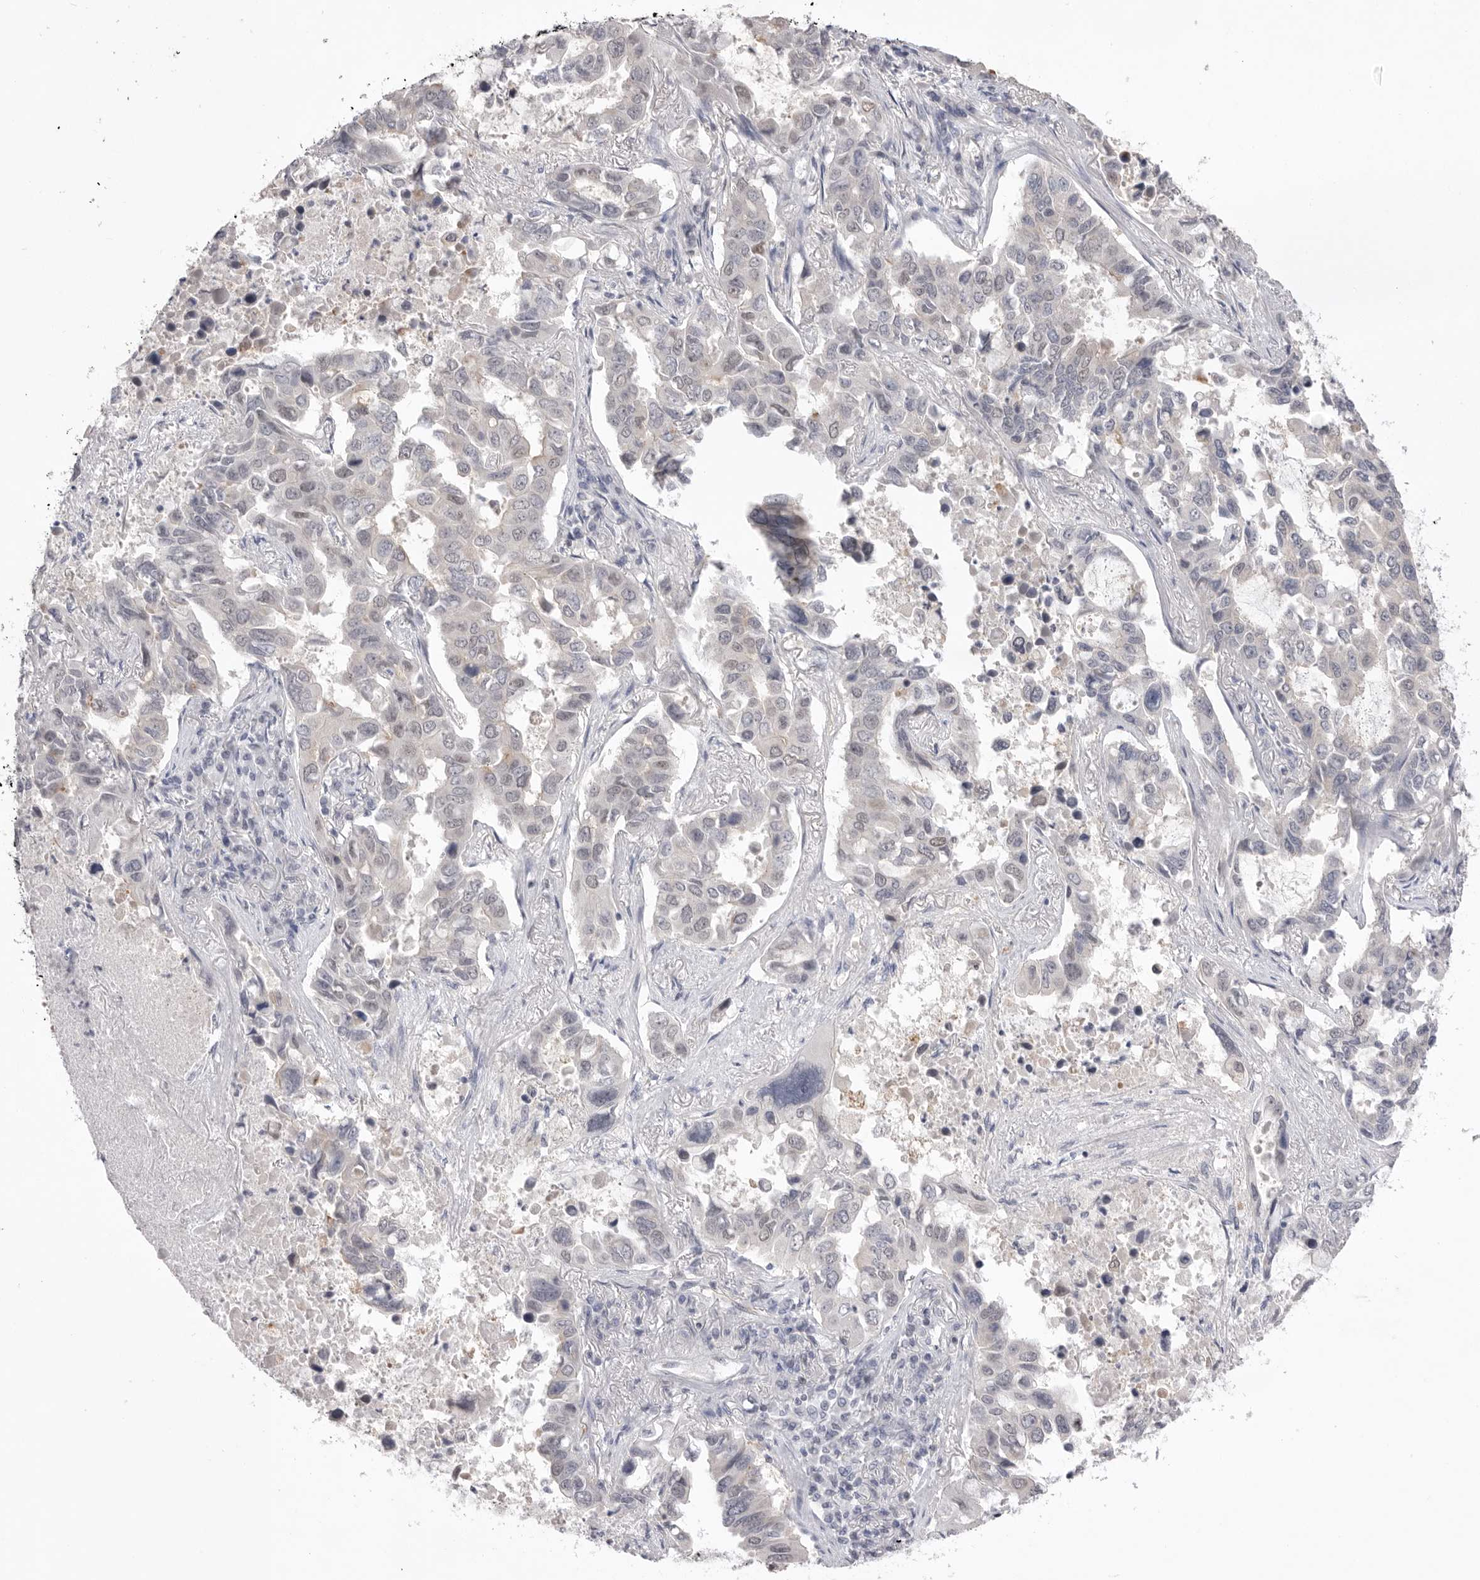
{"staining": {"intensity": "negative", "quantity": "none", "location": "none"}, "tissue": "lung cancer", "cell_type": "Tumor cells", "image_type": "cancer", "snomed": [{"axis": "morphology", "description": "Adenocarcinoma, NOS"}, {"axis": "topography", "description": "Lung"}], "caption": "This is an immunohistochemistry (IHC) image of lung cancer (adenocarcinoma). There is no staining in tumor cells.", "gene": "ZBTB7B", "patient": {"sex": "male", "age": 64}}